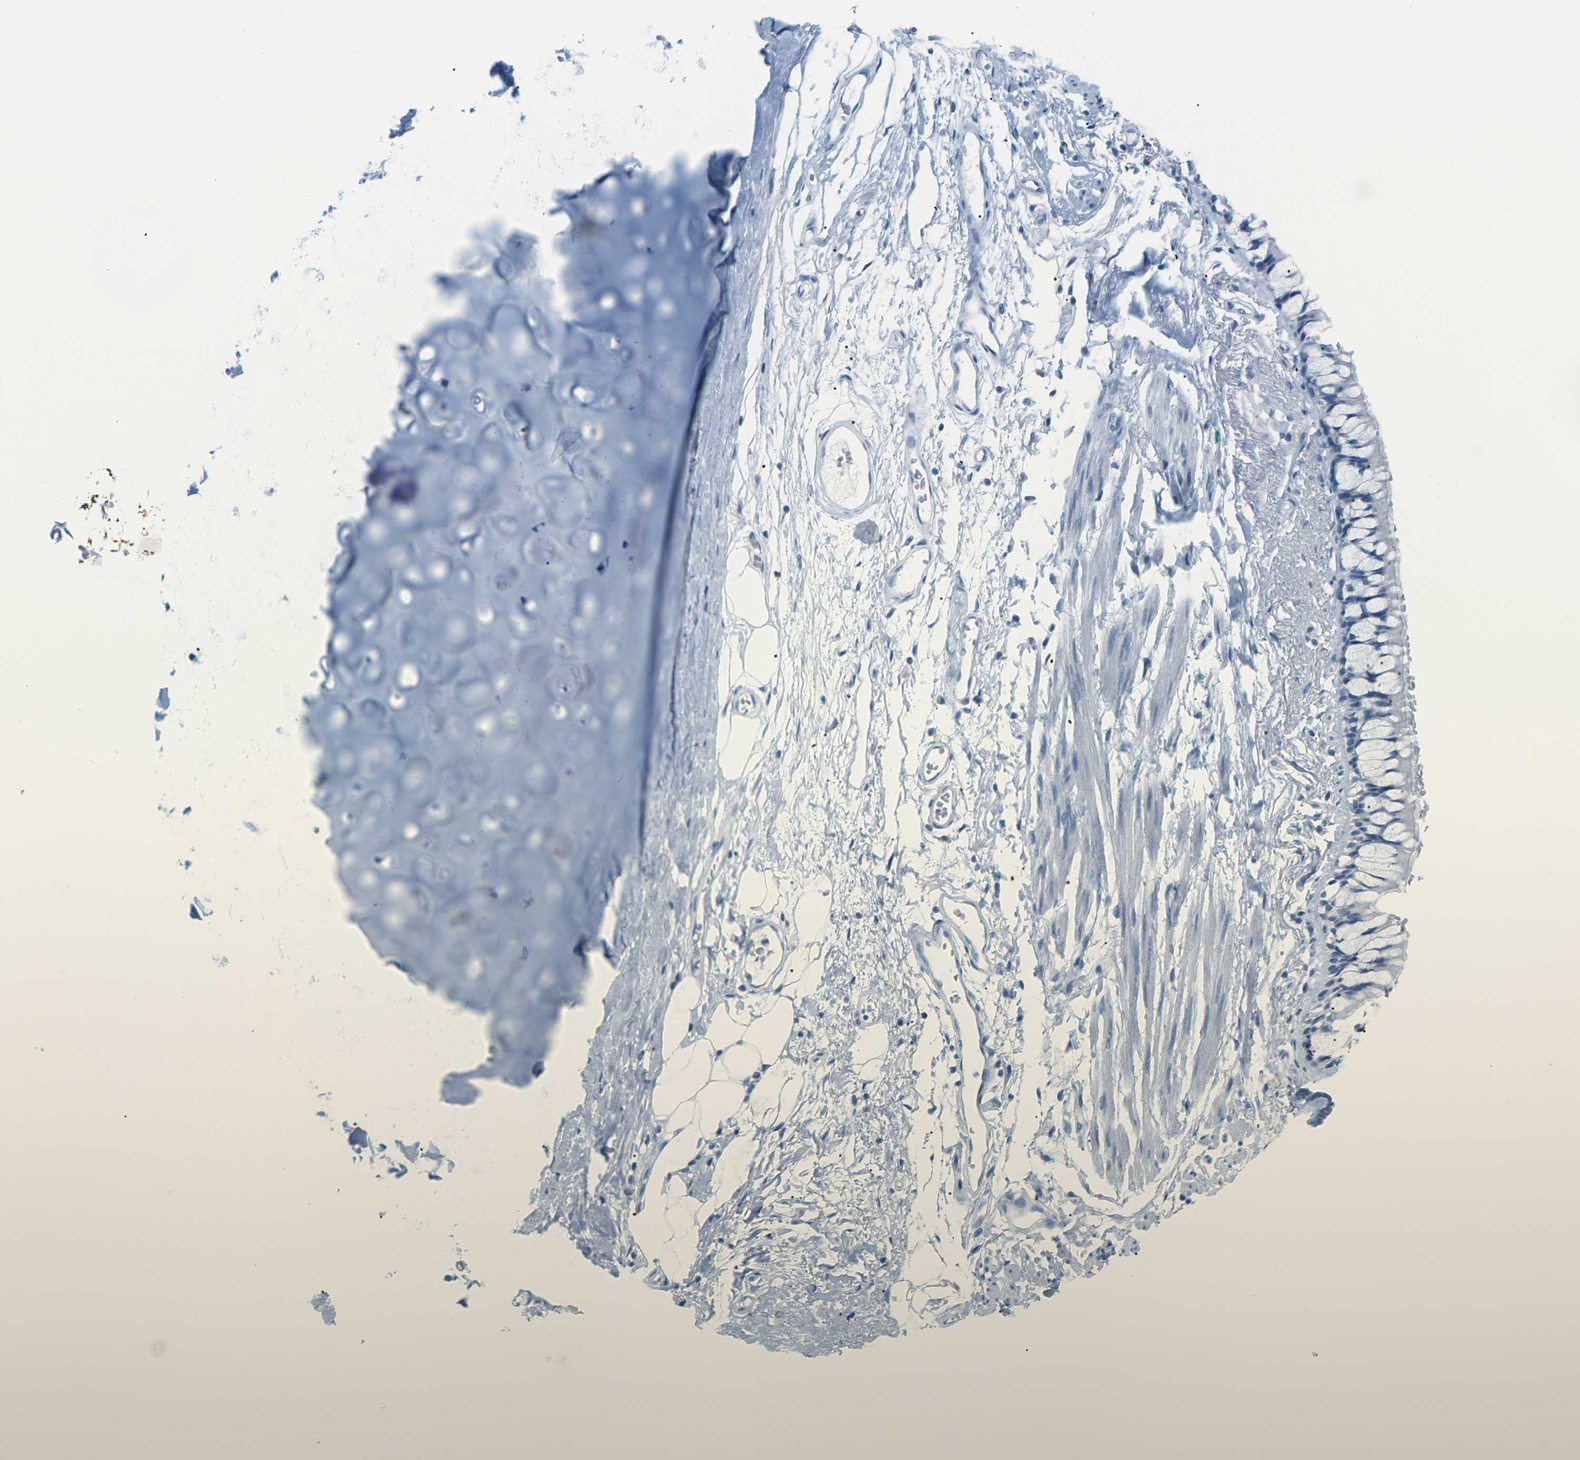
{"staining": {"intensity": "negative", "quantity": "none", "location": "none"}, "tissue": "adipose tissue", "cell_type": "Adipocytes", "image_type": "normal", "snomed": [{"axis": "morphology", "description": "Normal tissue, NOS"}, {"axis": "topography", "description": "Cartilage tissue"}, {"axis": "topography", "description": "Bronchus"}], "caption": "IHC image of unremarkable human adipose tissue stained for a protein (brown), which exhibits no expression in adipocytes. (DAB (3,3'-diaminobenzidine) immunohistochemistry (IHC) with hematoxylin counter stain).", "gene": "SLC12A1", "patient": {"sex": "female", "age": 73}}